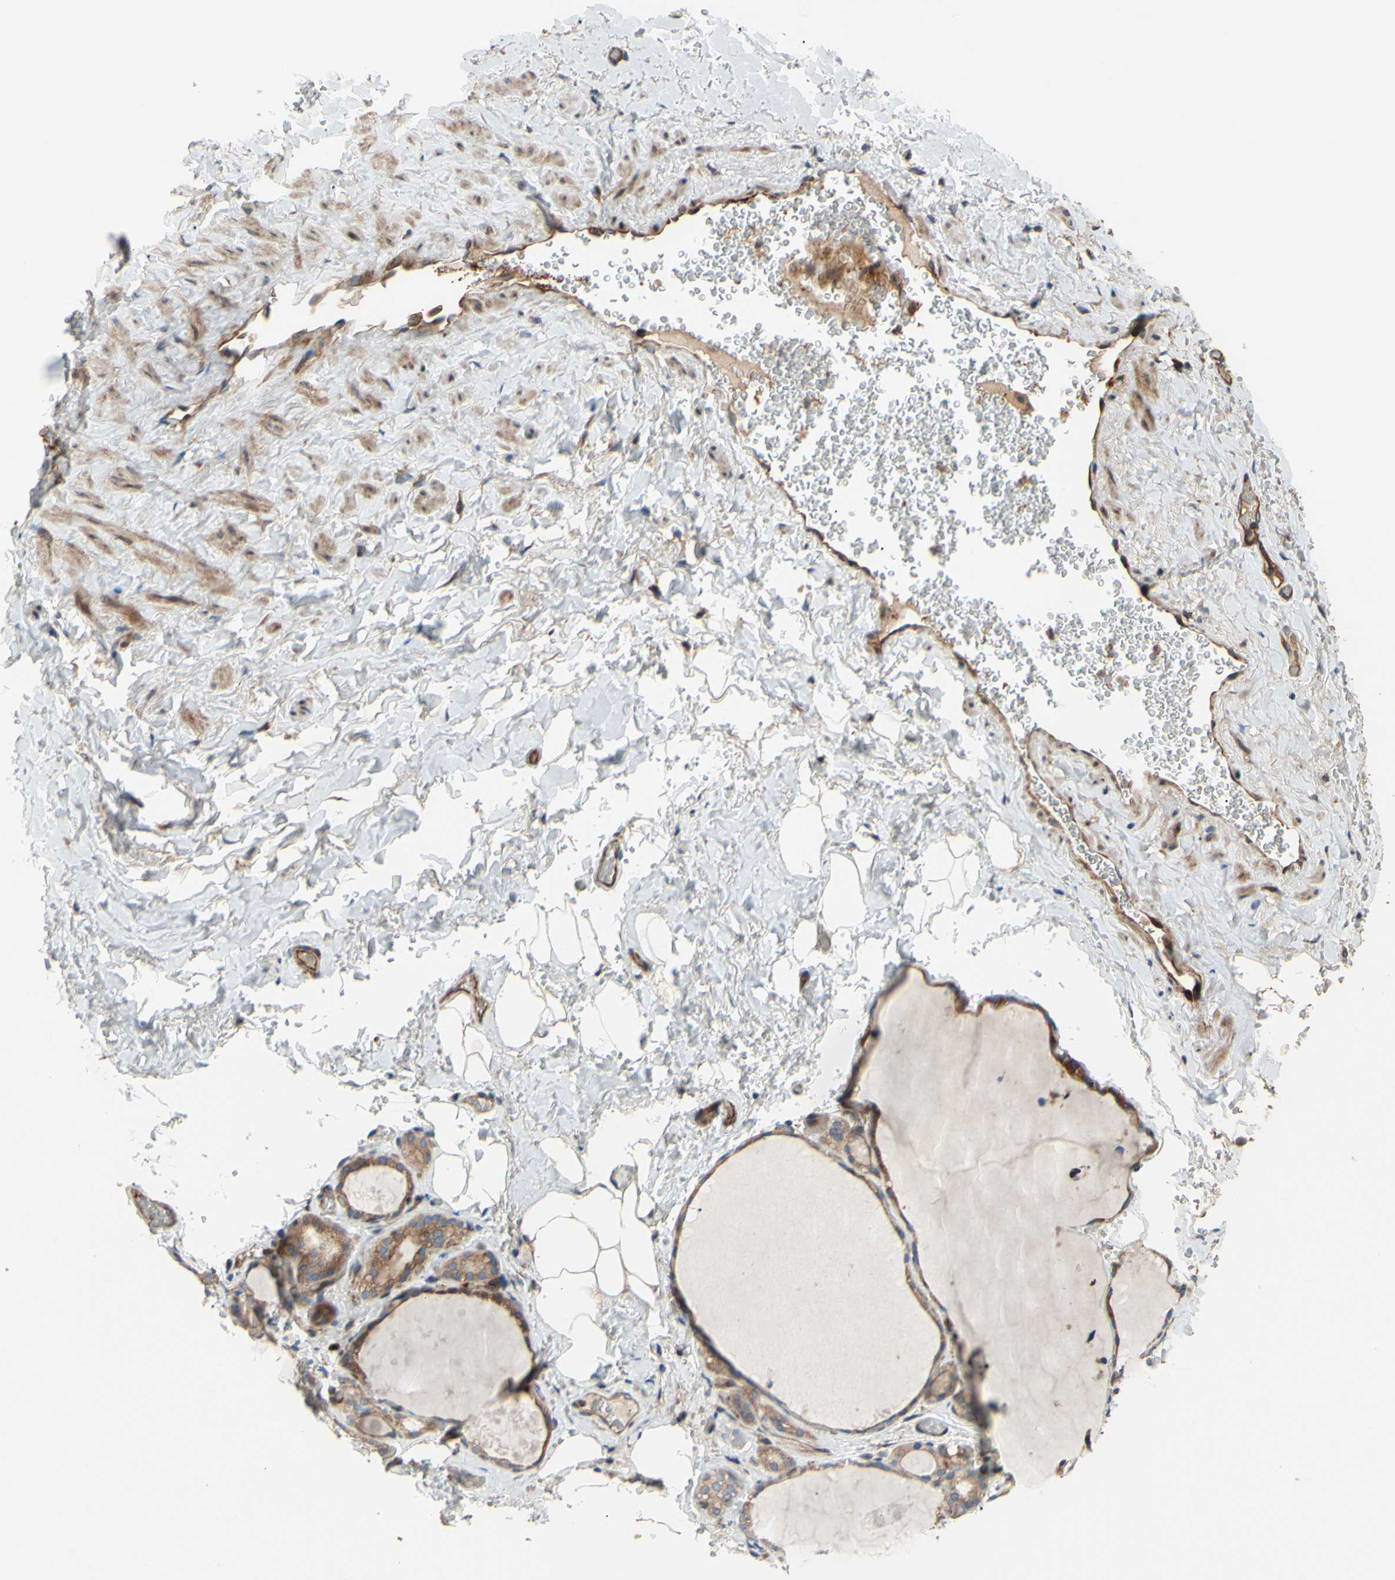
{"staining": {"intensity": "moderate", "quantity": ">75%", "location": "cytoplasmic/membranous"}, "tissue": "thyroid gland", "cell_type": "Glandular cells", "image_type": "normal", "snomed": [{"axis": "morphology", "description": "Normal tissue, NOS"}, {"axis": "topography", "description": "Thyroid gland"}], "caption": "Unremarkable thyroid gland shows moderate cytoplasmic/membranous expression in about >75% of glandular cells.", "gene": "SPTLC1", "patient": {"sex": "male", "age": 61}}